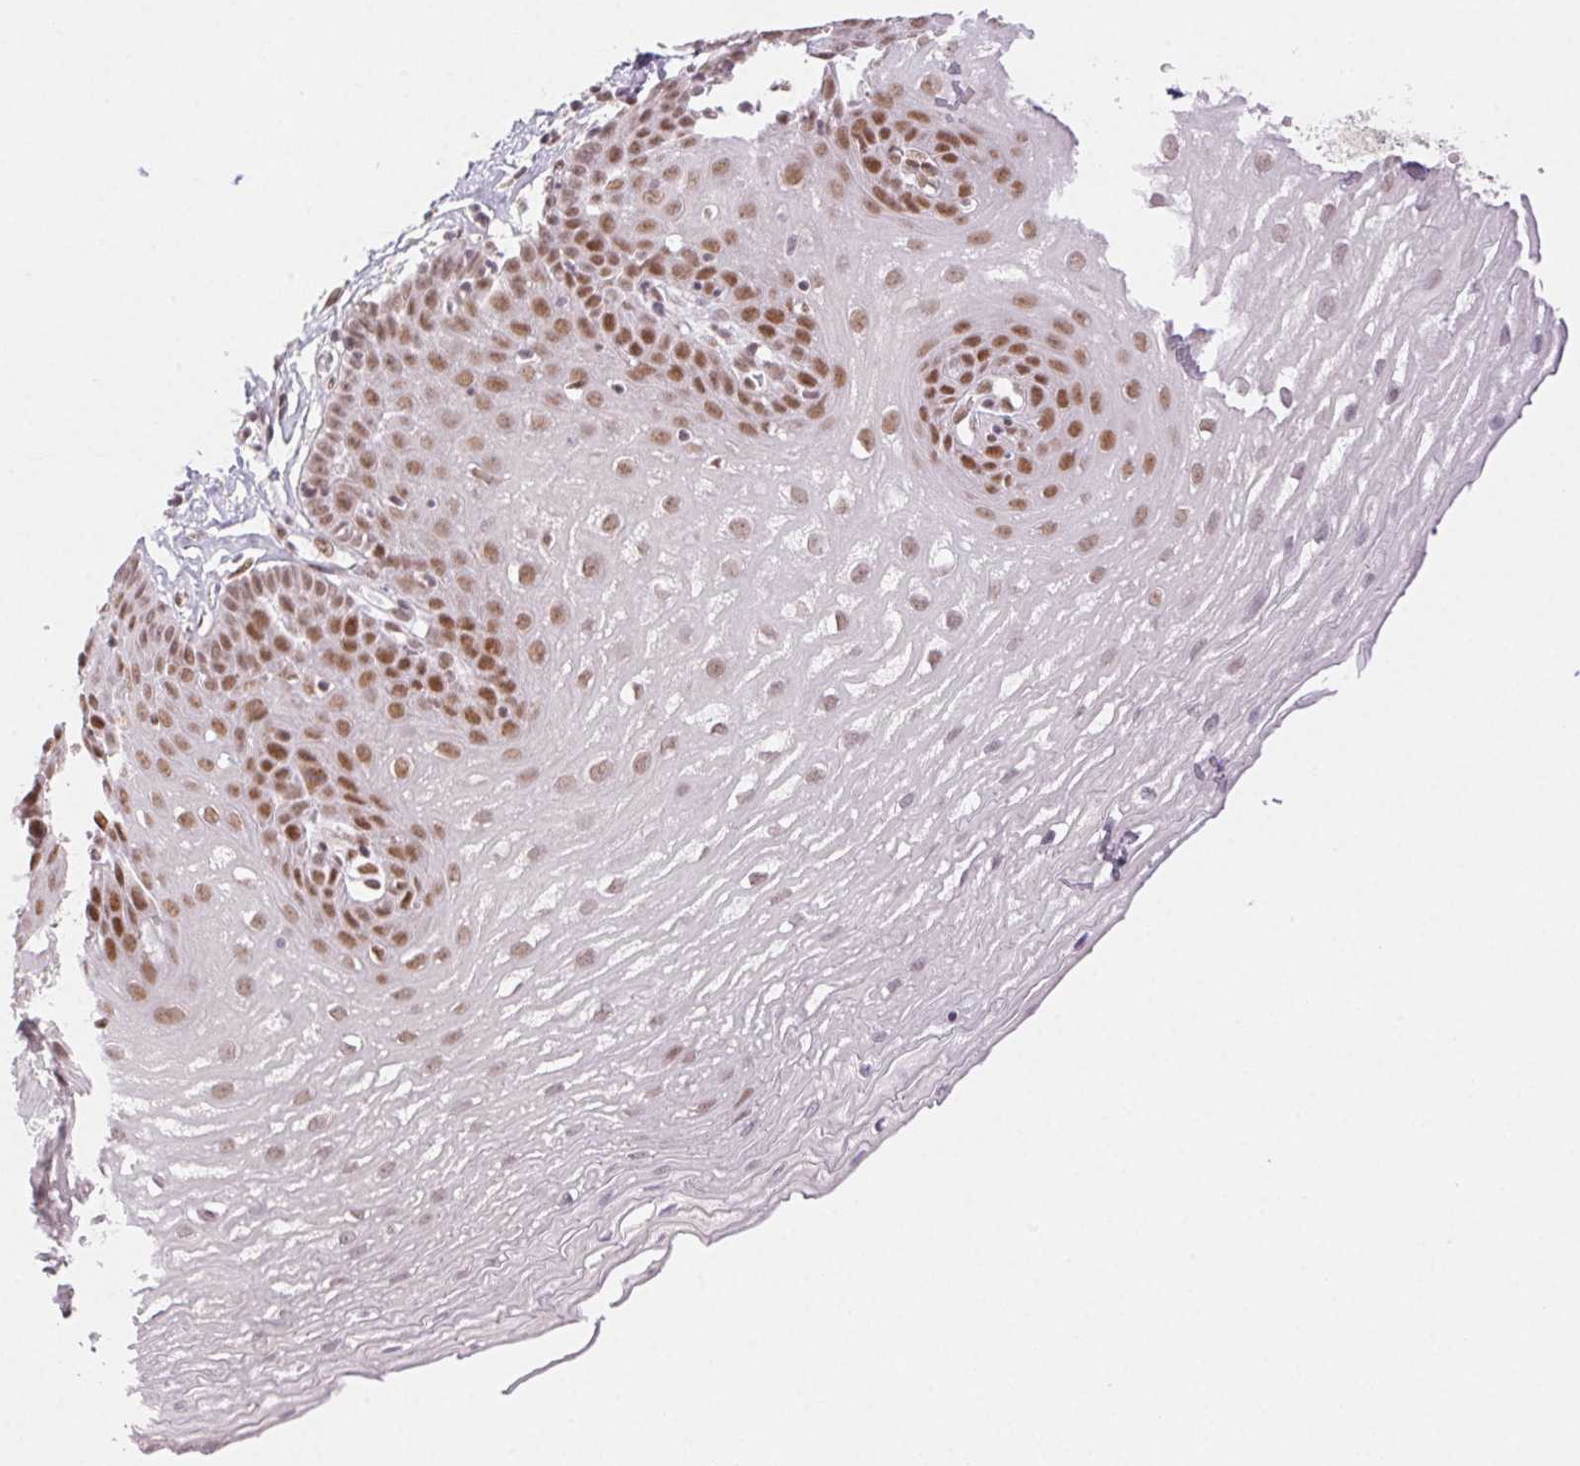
{"staining": {"intensity": "moderate", "quantity": "25%-75%", "location": "nuclear"}, "tissue": "esophagus", "cell_type": "Squamous epithelial cells", "image_type": "normal", "snomed": [{"axis": "morphology", "description": "Normal tissue, NOS"}, {"axis": "topography", "description": "Esophagus"}], "caption": "Normal esophagus displays moderate nuclear staining in approximately 25%-75% of squamous epithelial cells Immunohistochemistry (ihc) stains the protein in brown and the nuclei are stained blue..", "gene": "H2AZ1", "patient": {"sex": "female", "age": 81}}